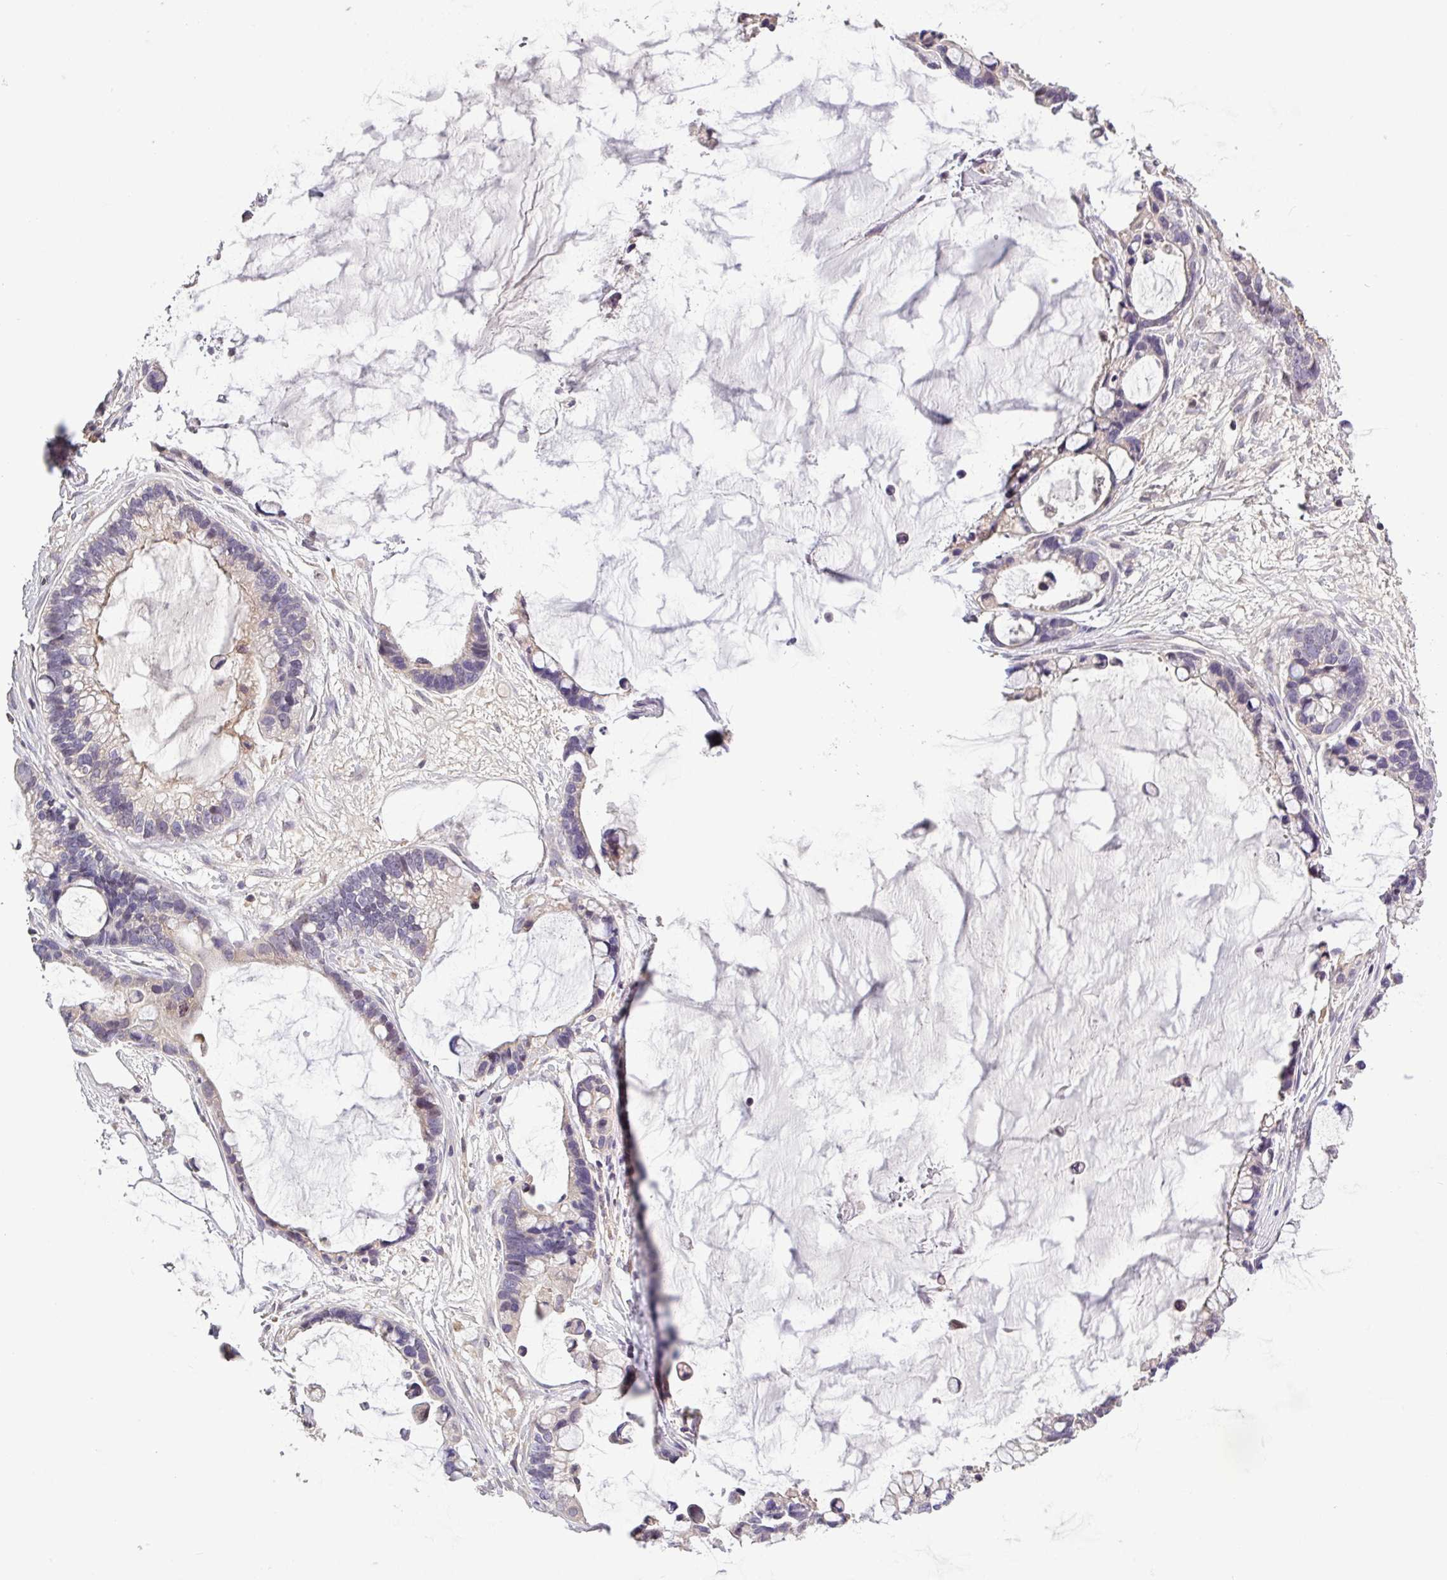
{"staining": {"intensity": "negative", "quantity": "none", "location": "none"}, "tissue": "ovarian cancer", "cell_type": "Tumor cells", "image_type": "cancer", "snomed": [{"axis": "morphology", "description": "Cystadenocarcinoma, mucinous, NOS"}, {"axis": "topography", "description": "Ovary"}], "caption": "Ovarian mucinous cystadenocarcinoma stained for a protein using immunohistochemistry (IHC) displays no staining tumor cells.", "gene": "SFTPB", "patient": {"sex": "female", "age": 63}}